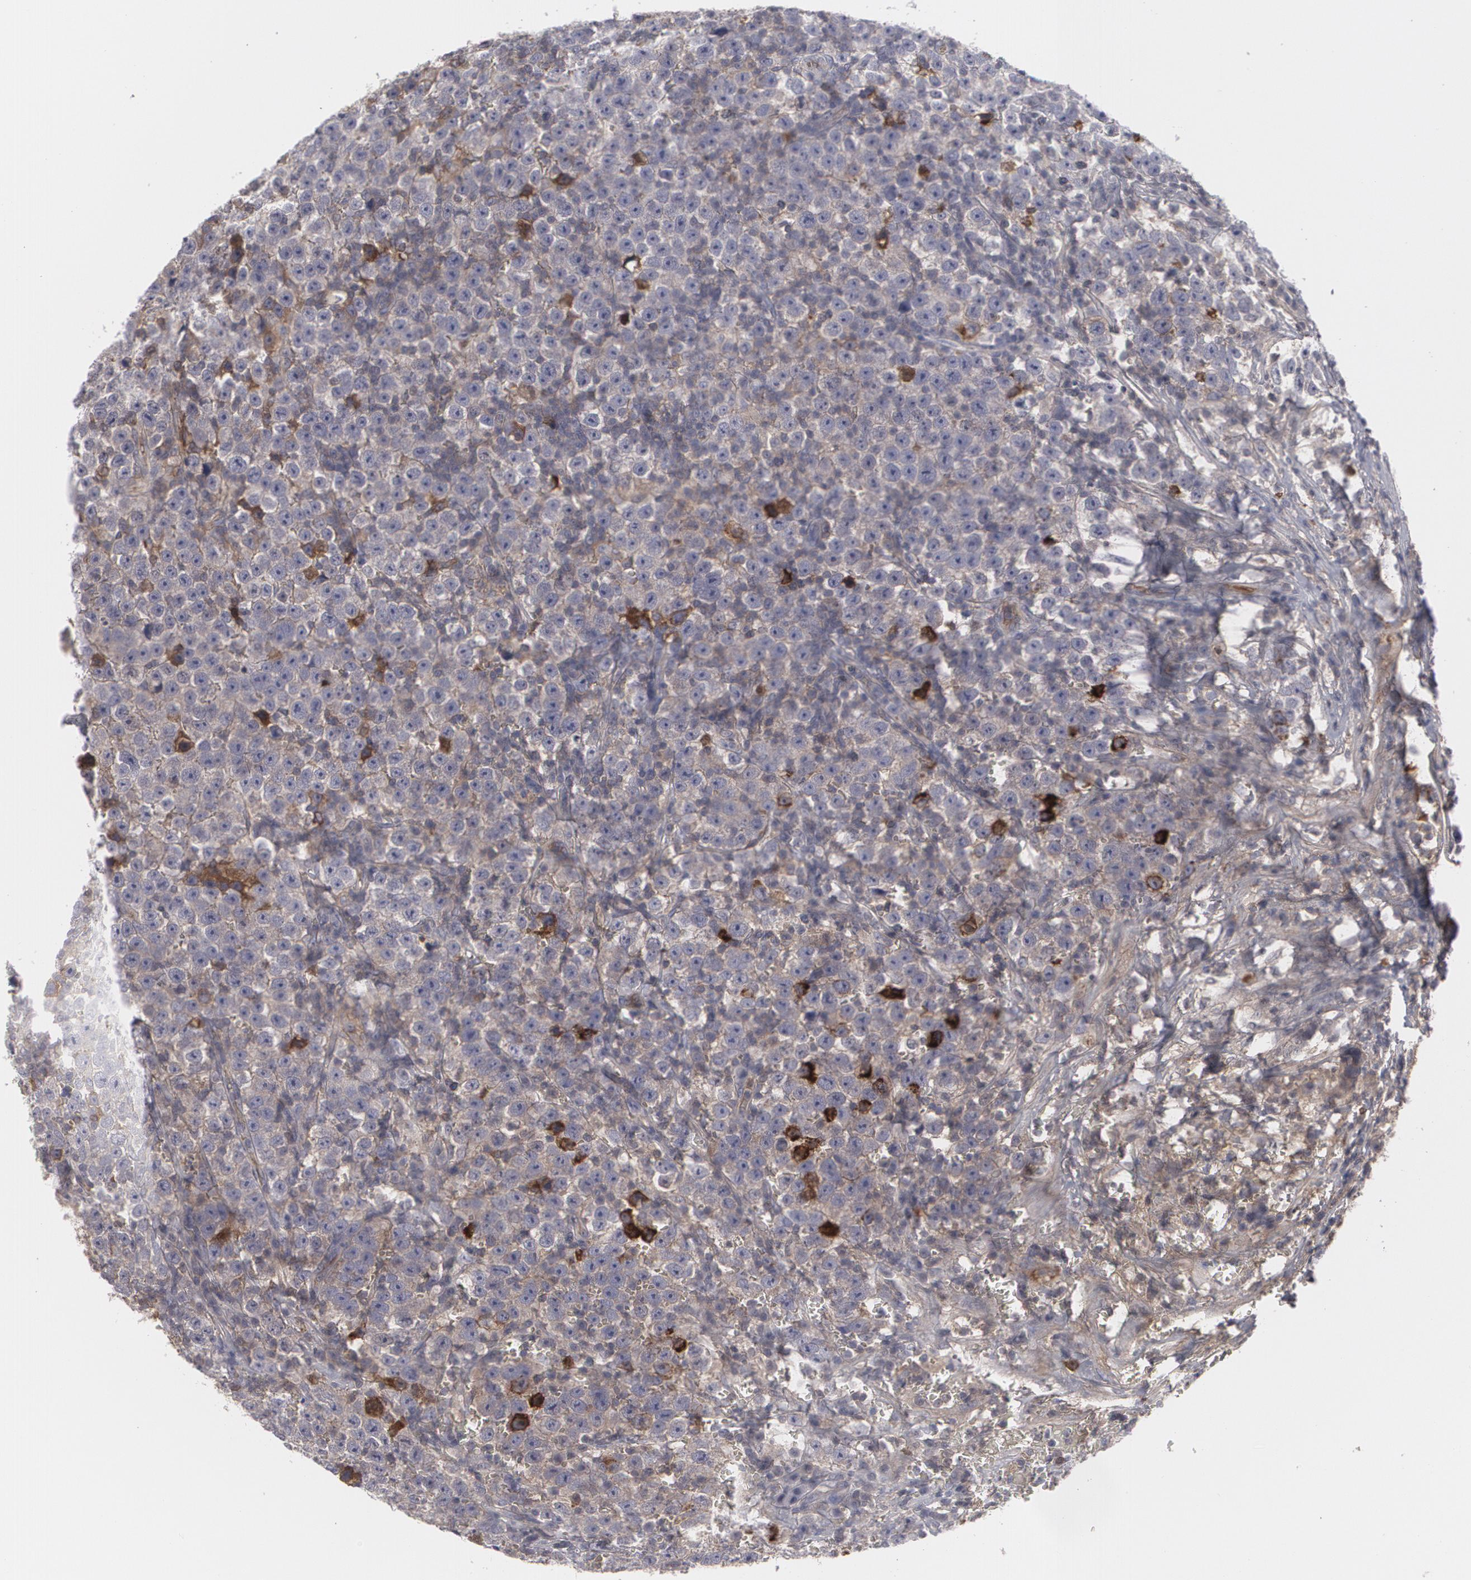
{"staining": {"intensity": "moderate", "quantity": "<25%", "location": "cytoplasmic/membranous"}, "tissue": "testis cancer", "cell_type": "Tumor cells", "image_type": "cancer", "snomed": [{"axis": "morphology", "description": "Seminoma, NOS"}, {"axis": "topography", "description": "Testis"}], "caption": "DAB immunohistochemical staining of human testis cancer reveals moderate cytoplasmic/membranous protein positivity in approximately <25% of tumor cells. The protein of interest is shown in brown color, while the nuclei are stained blue.", "gene": "LRG1", "patient": {"sex": "male", "age": 43}}